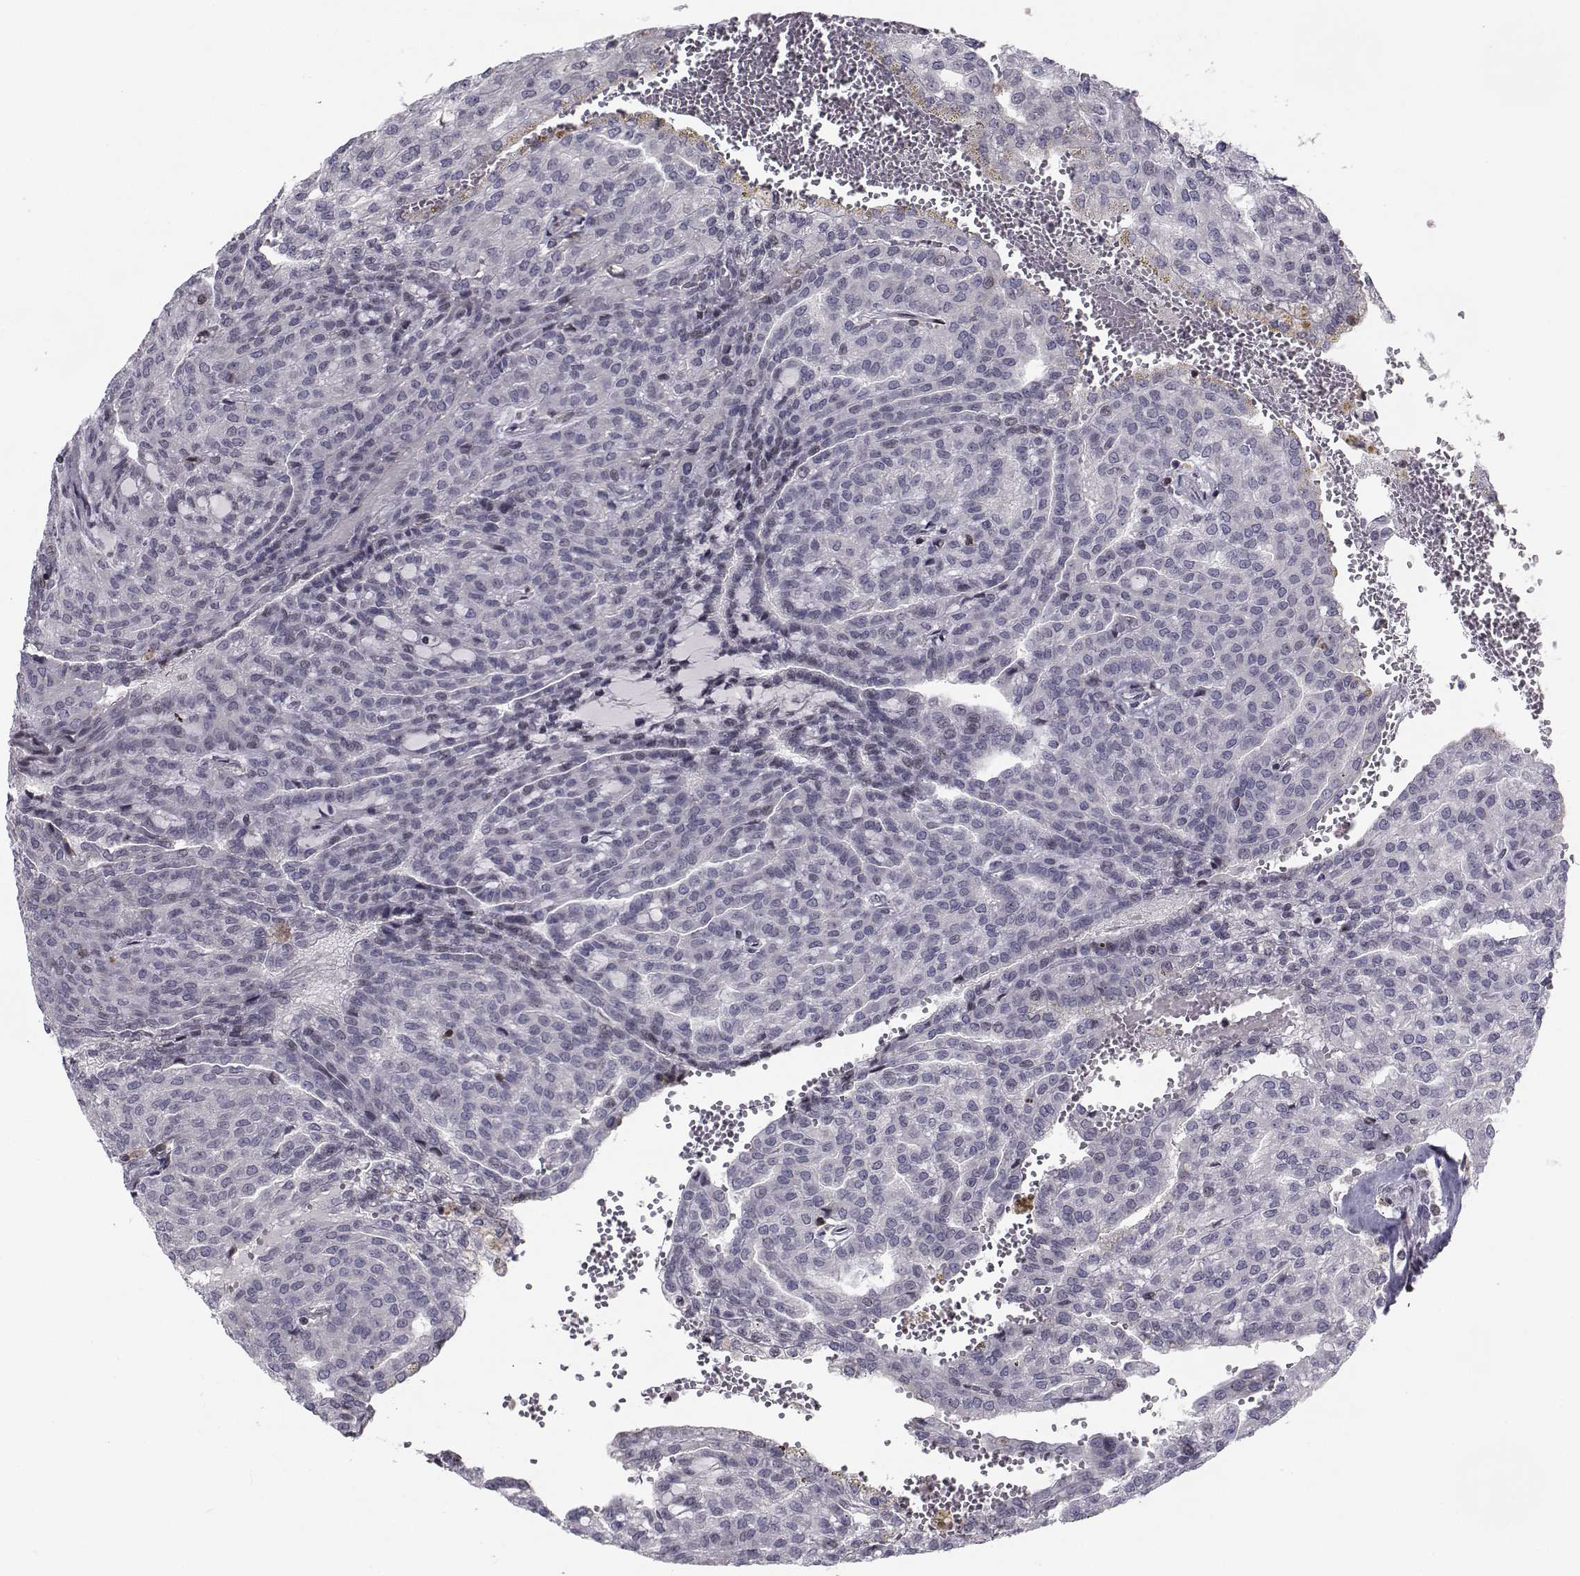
{"staining": {"intensity": "negative", "quantity": "none", "location": "none"}, "tissue": "renal cancer", "cell_type": "Tumor cells", "image_type": "cancer", "snomed": [{"axis": "morphology", "description": "Adenocarcinoma, NOS"}, {"axis": "topography", "description": "Kidney"}], "caption": "There is no significant staining in tumor cells of renal adenocarcinoma.", "gene": "PCP4L1", "patient": {"sex": "male", "age": 63}}